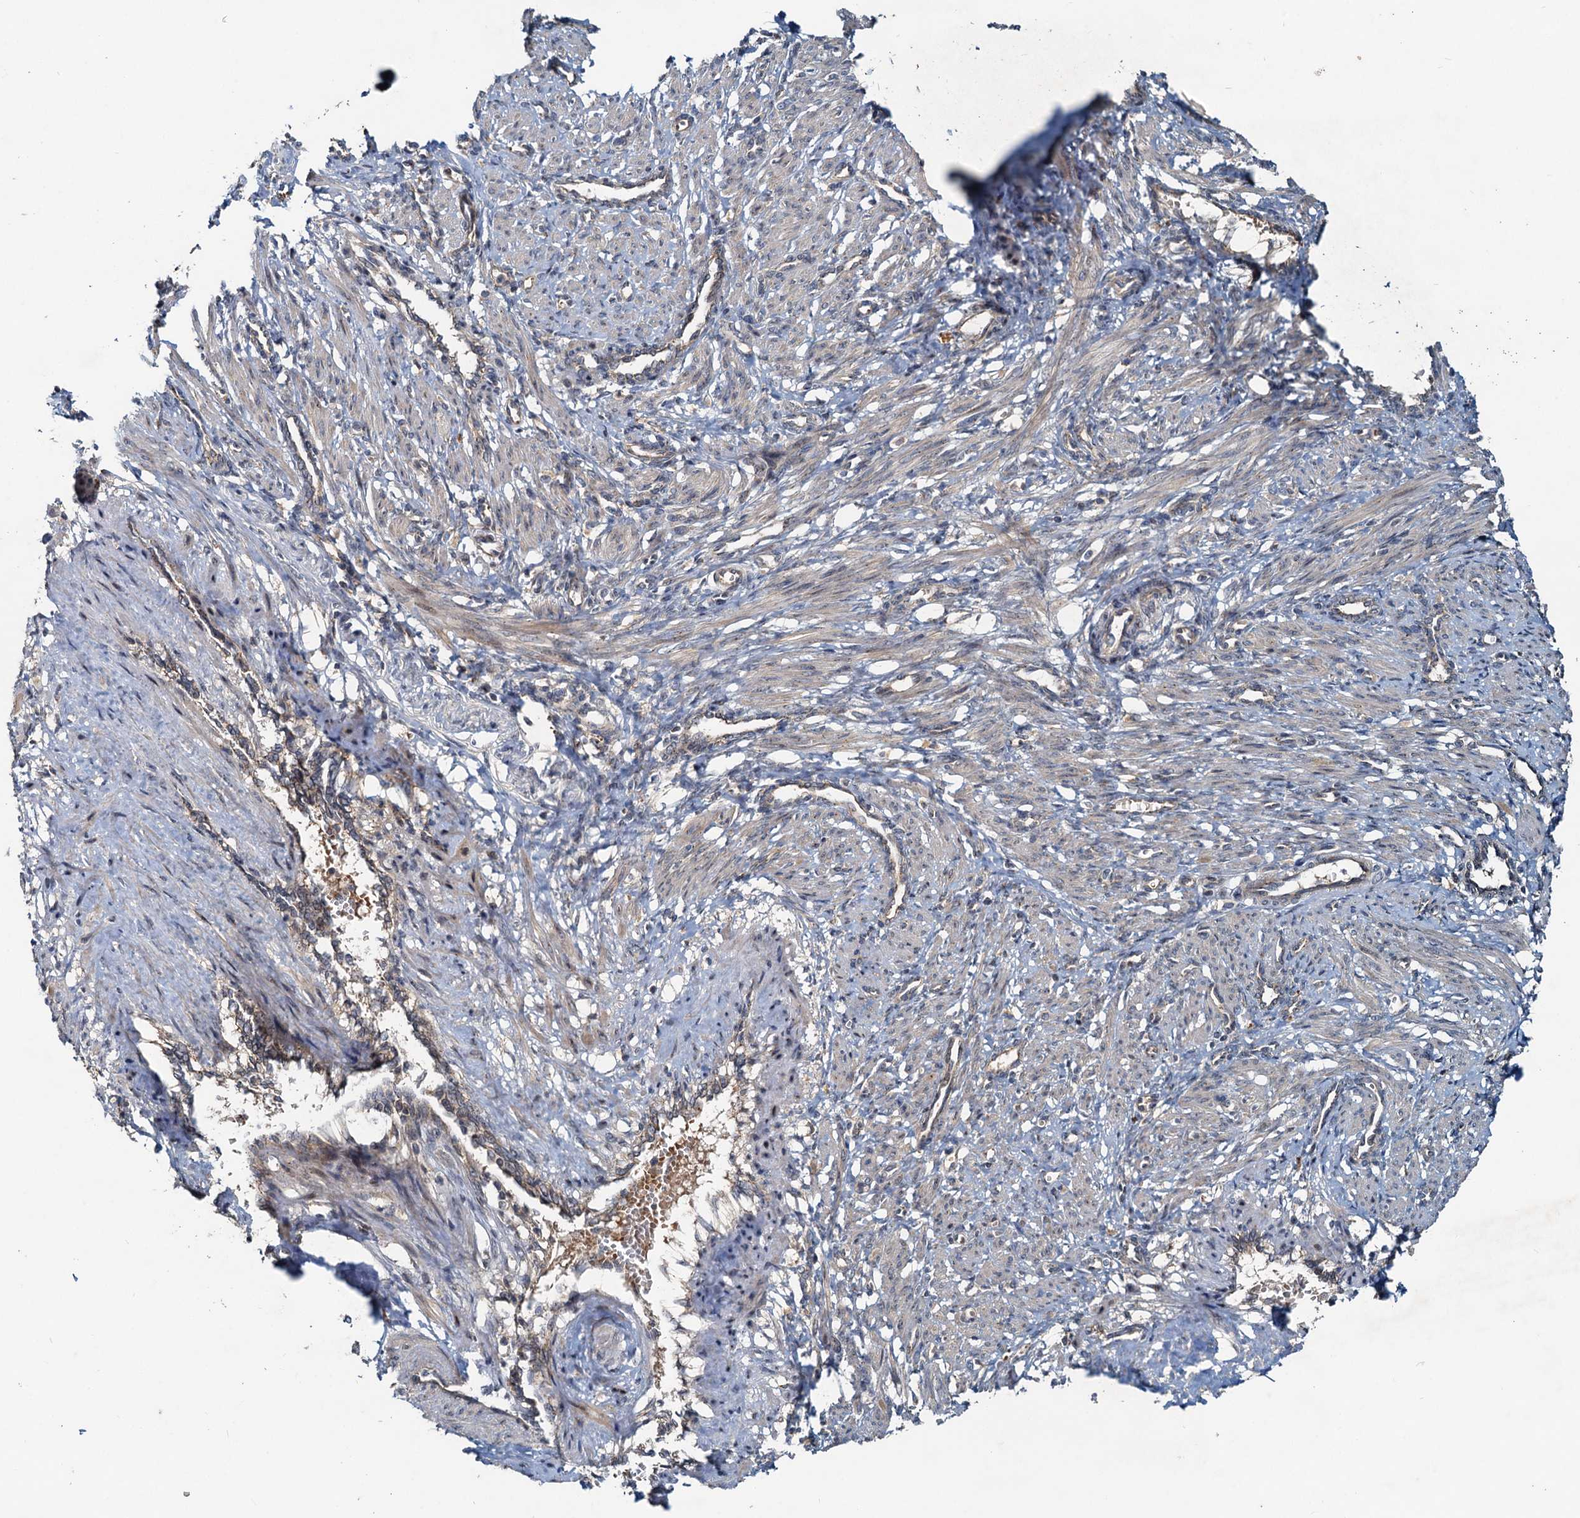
{"staining": {"intensity": "weak", "quantity": "25%-75%", "location": "cytoplasmic/membranous"}, "tissue": "smooth muscle", "cell_type": "Smooth muscle cells", "image_type": "normal", "snomed": [{"axis": "morphology", "description": "Normal tissue, NOS"}, {"axis": "topography", "description": "Endometrium"}], "caption": "Protein analysis of unremarkable smooth muscle displays weak cytoplasmic/membranous staining in approximately 25%-75% of smooth muscle cells.", "gene": "CEP68", "patient": {"sex": "female", "age": 33}}